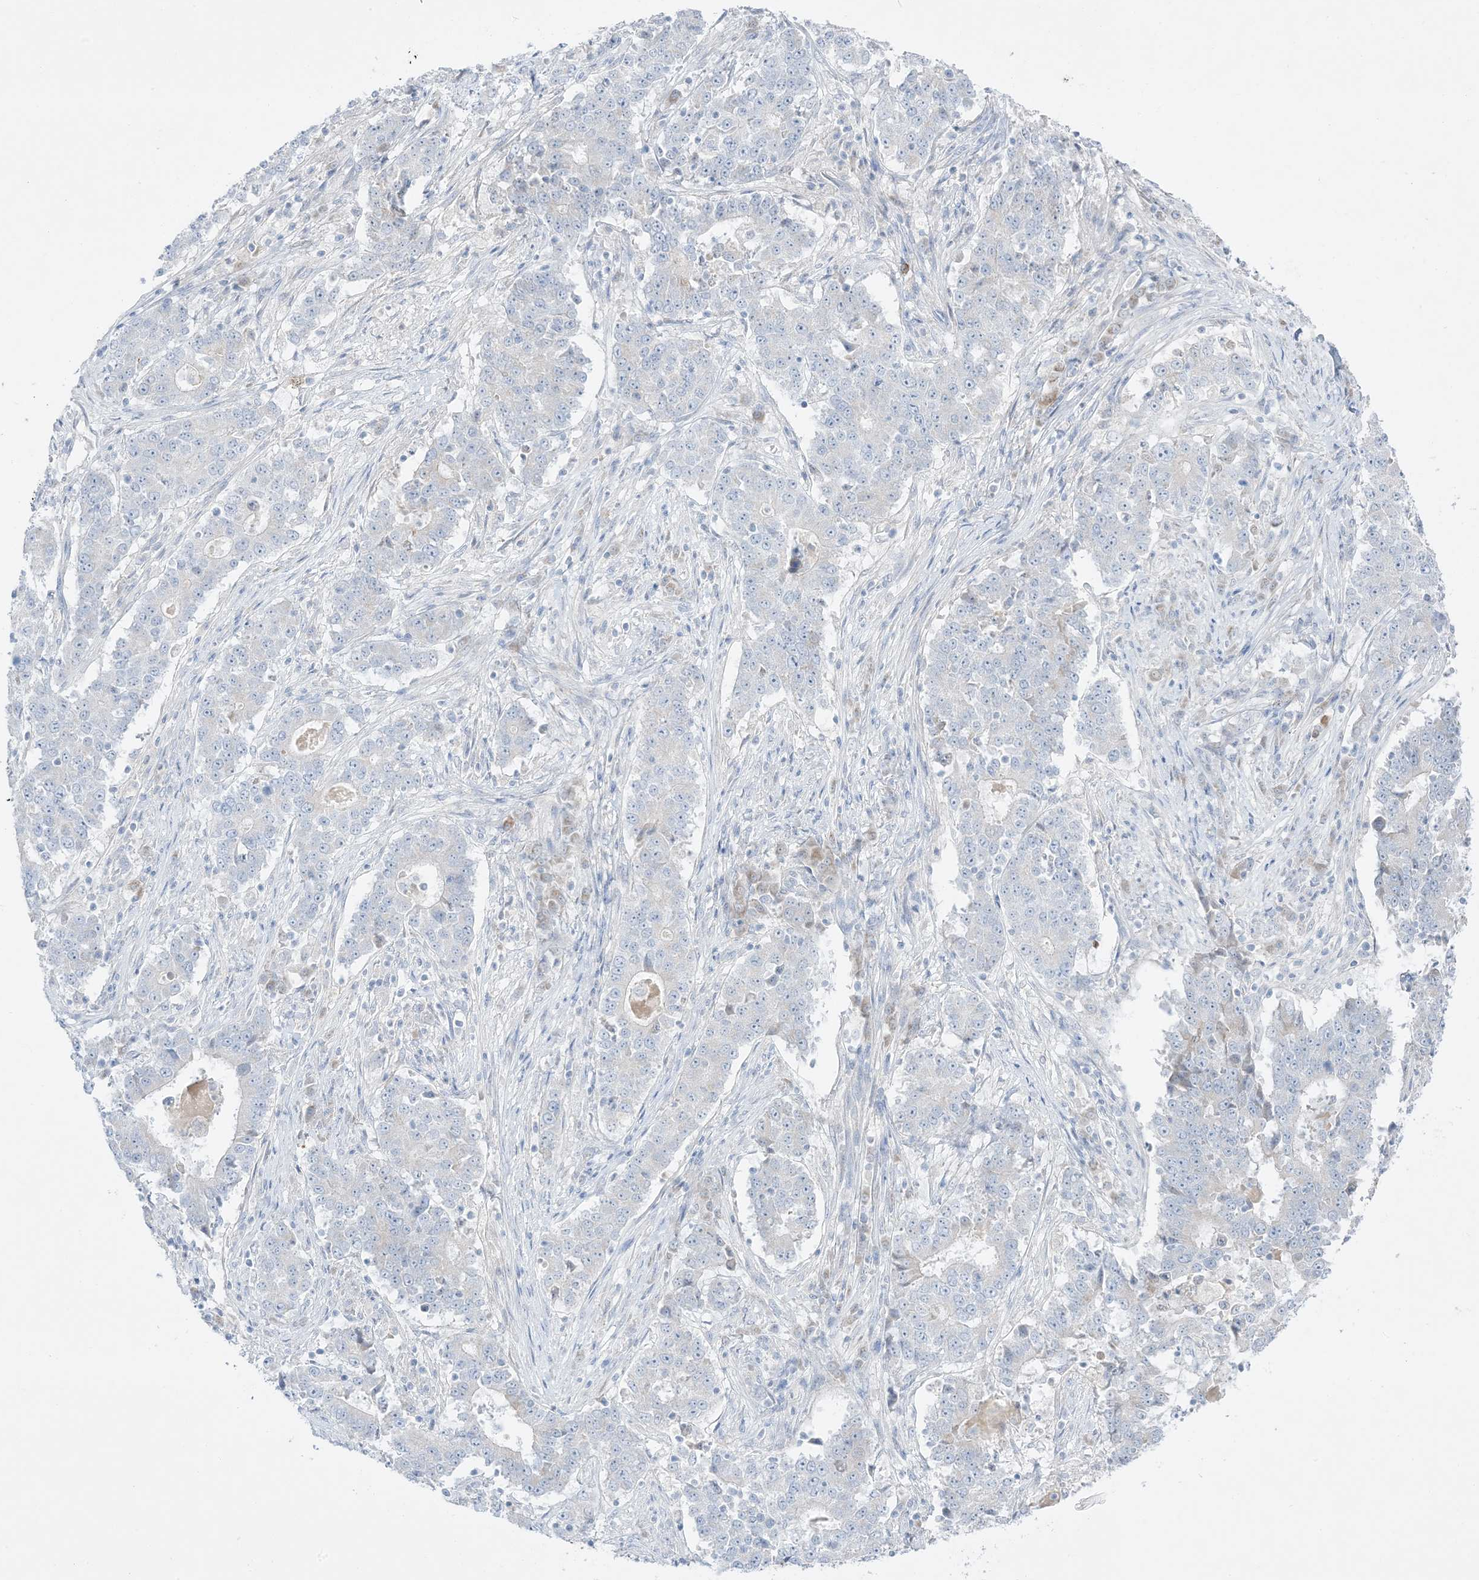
{"staining": {"intensity": "negative", "quantity": "none", "location": "none"}, "tissue": "stomach cancer", "cell_type": "Tumor cells", "image_type": "cancer", "snomed": [{"axis": "morphology", "description": "Adenocarcinoma, NOS"}, {"axis": "topography", "description": "Stomach"}], "caption": "Tumor cells are negative for protein expression in human stomach cancer (adenocarcinoma).", "gene": "FAM184A", "patient": {"sex": "male", "age": 59}}